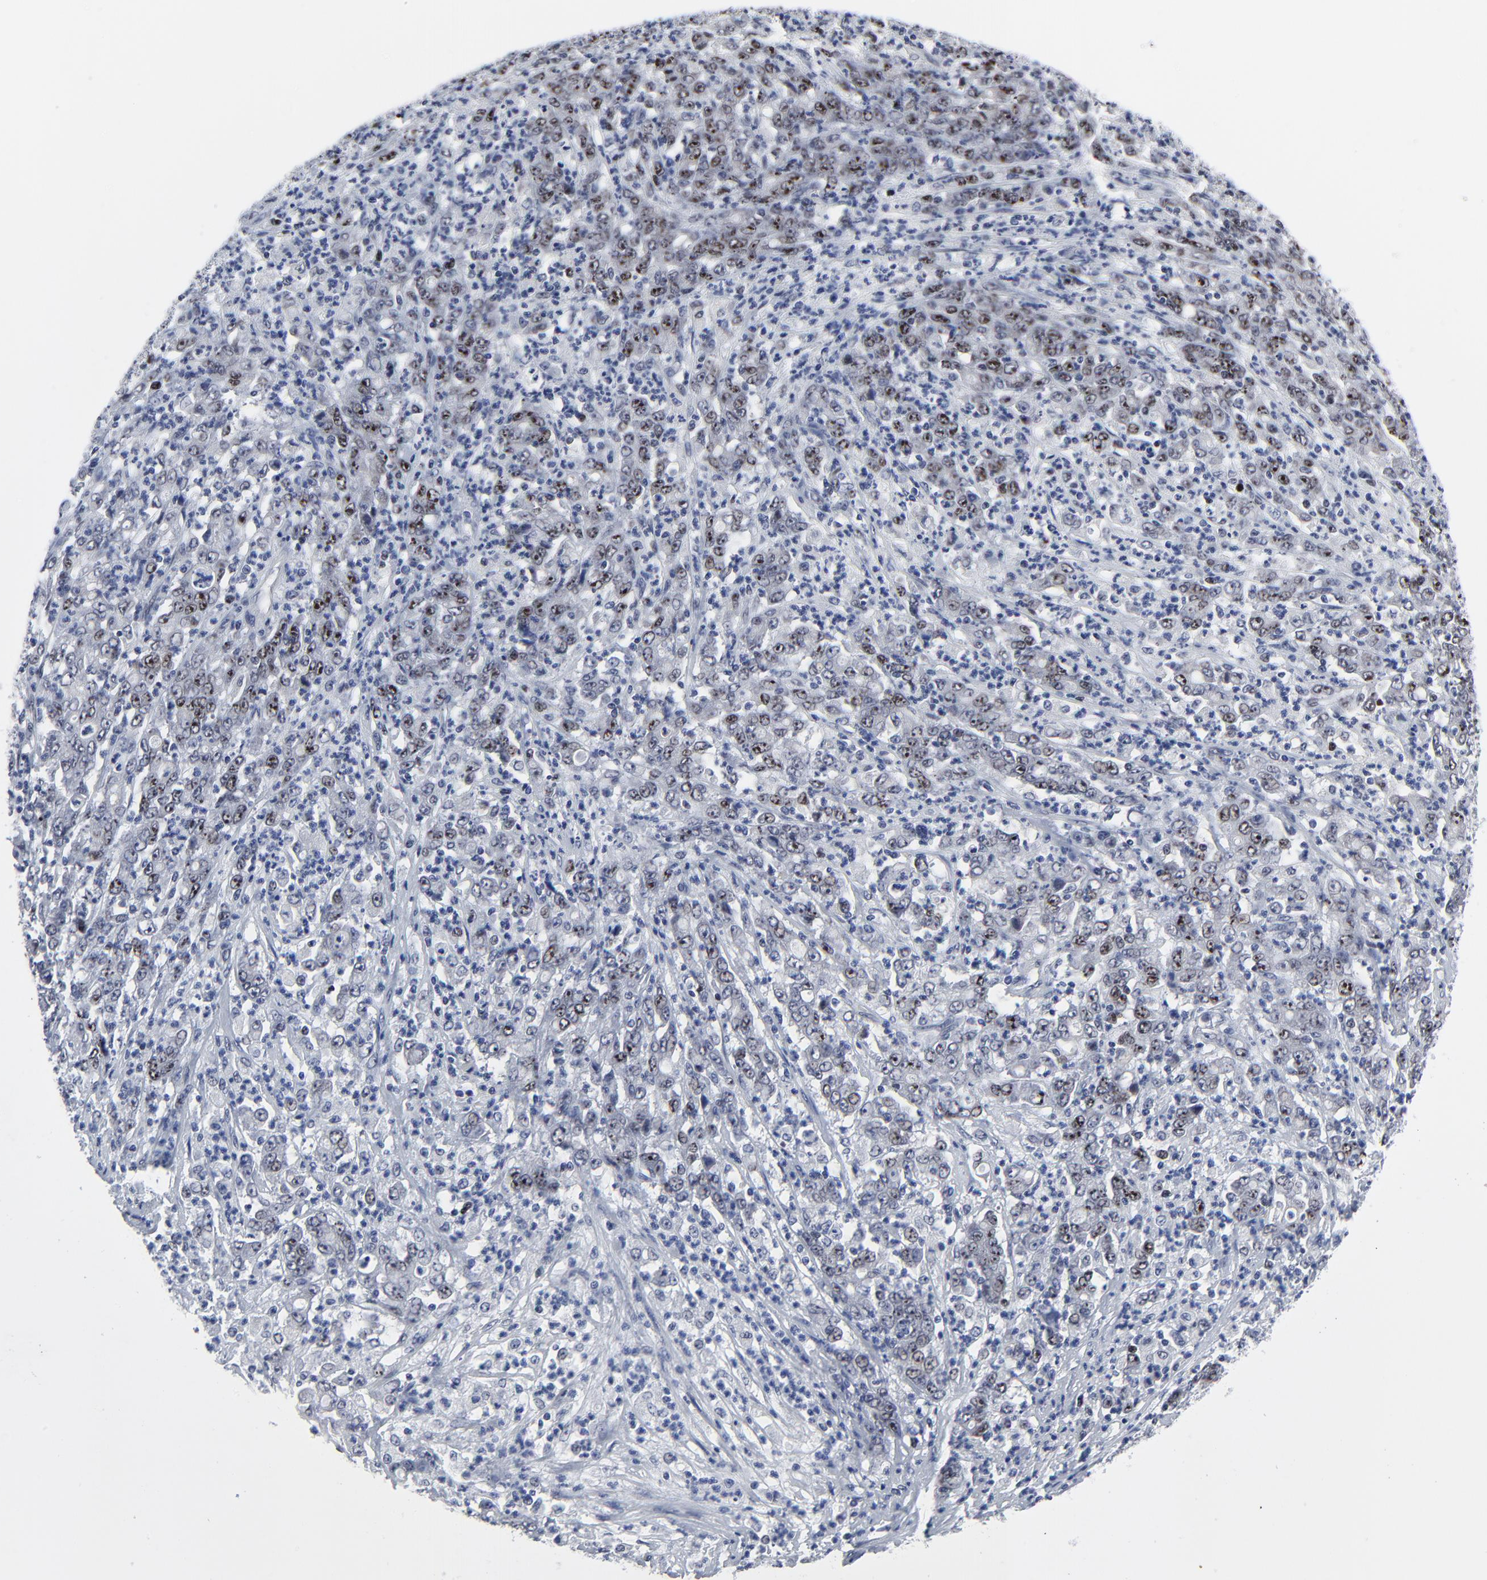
{"staining": {"intensity": "weak", "quantity": ">75%", "location": "nuclear"}, "tissue": "stomach cancer", "cell_type": "Tumor cells", "image_type": "cancer", "snomed": [{"axis": "morphology", "description": "Adenocarcinoma, NOS"}, {"axis": "topography", "description": "Stomach, lower"}], "caption": "Immunohistochemical staining of stomach adenocarcinoma exhibits weak nuclear protein staining in approximately >75% of tumor cells. The protein is shown in brown color, while the nuclei are stained blue.", "gene": "ZNF589", "patient": {"sex": "female", "age": 71}}